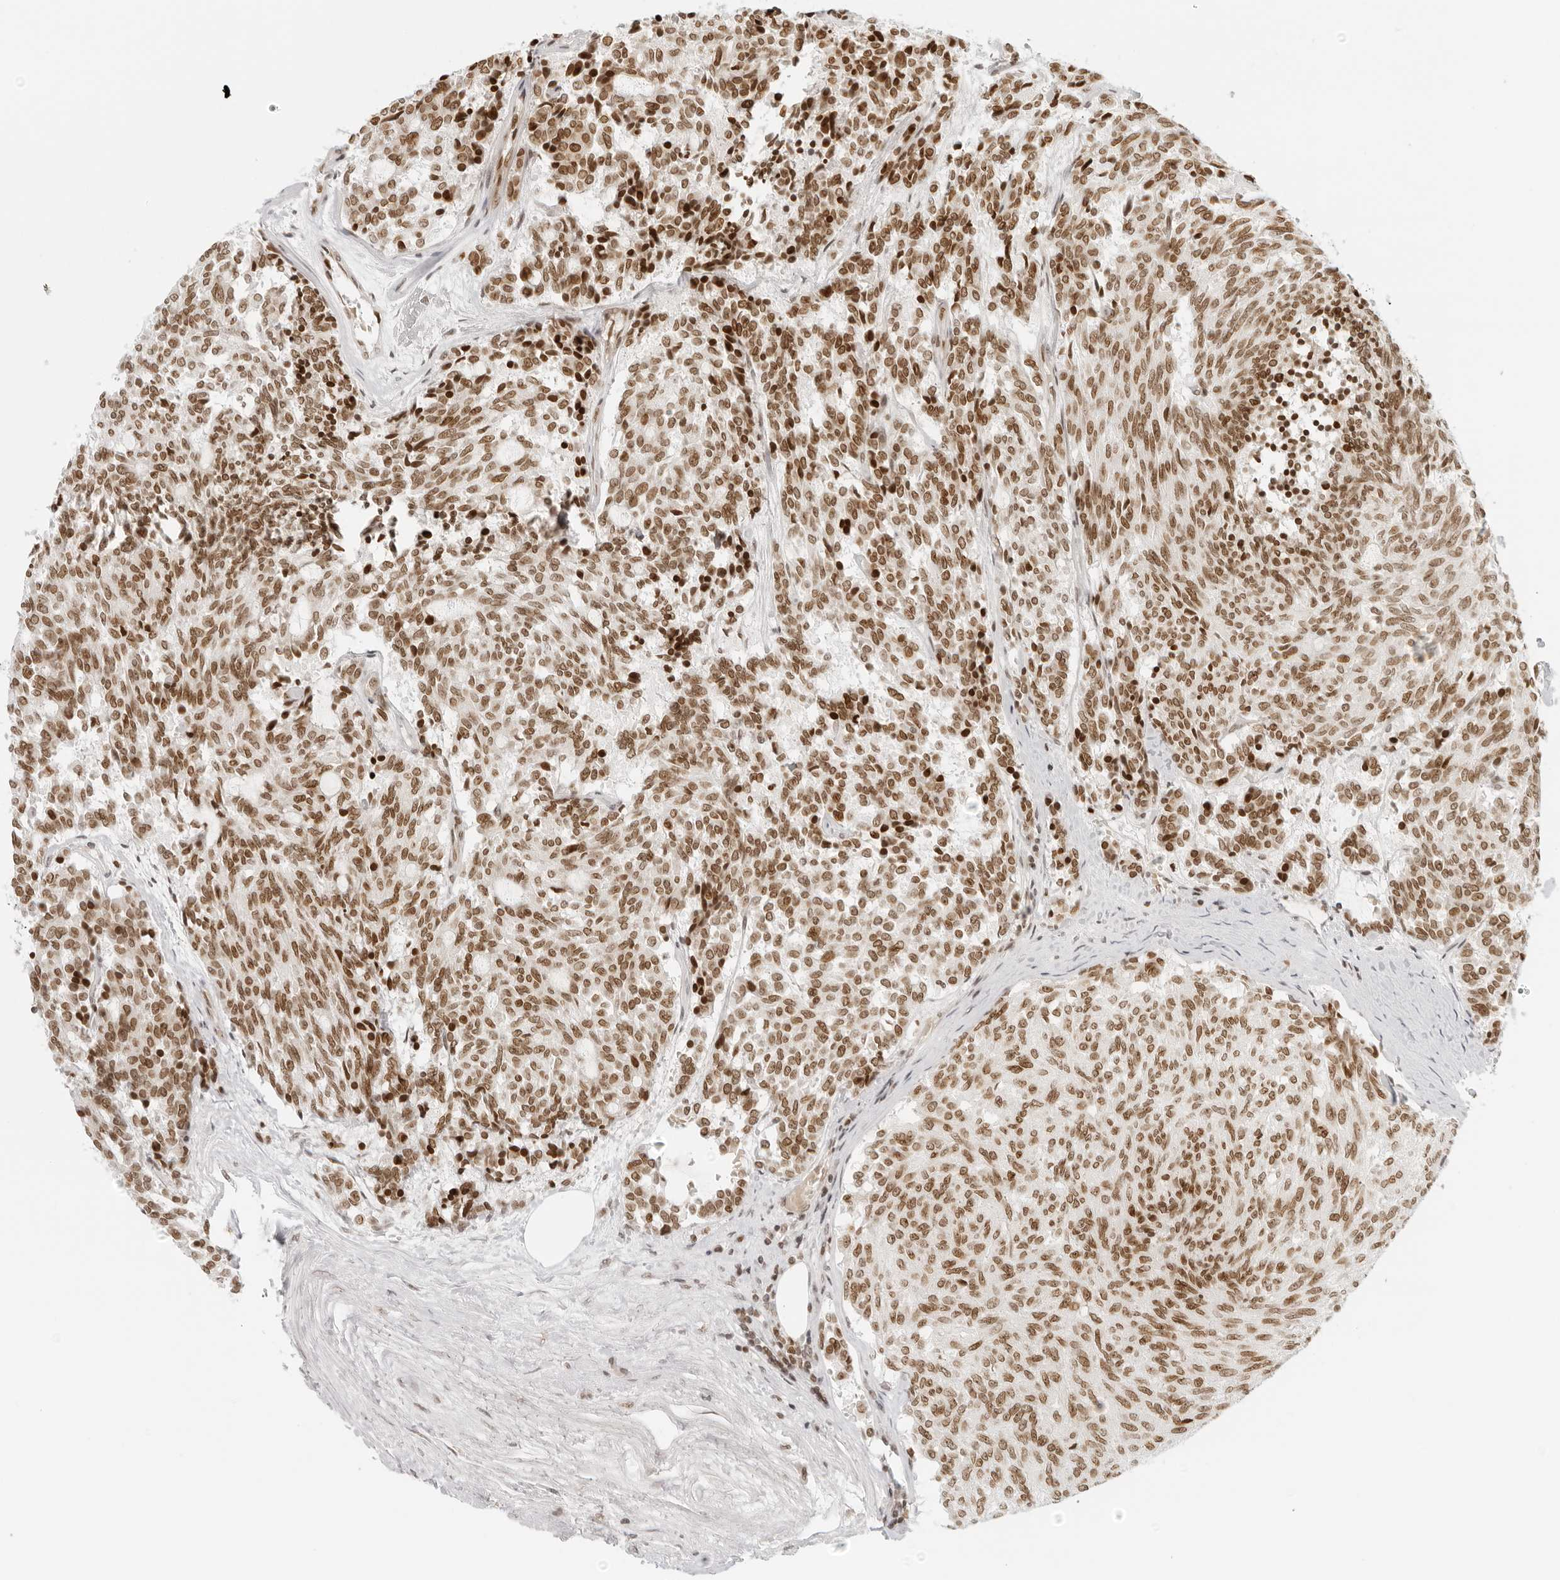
{"staining": {"intensity": "moderate", "quantity": ">75%", "location": "nuclear"}, "tissue": "carcinoid", "cell_type": "Tumor cells", "image_type": "cancer", "snomed": [{"axis": "morphology", "description": "Carcinoid, malignant, NOS"}, {"axis": "topography", "description": "Pancreas"}], "caption": "Malignant carcinoid stained with a brown dye exhibits moderate nuclear positive expression in about >75% of tumor cells.", "gene": "RCC1", "patient": {"sex": "female", "age": 54}}